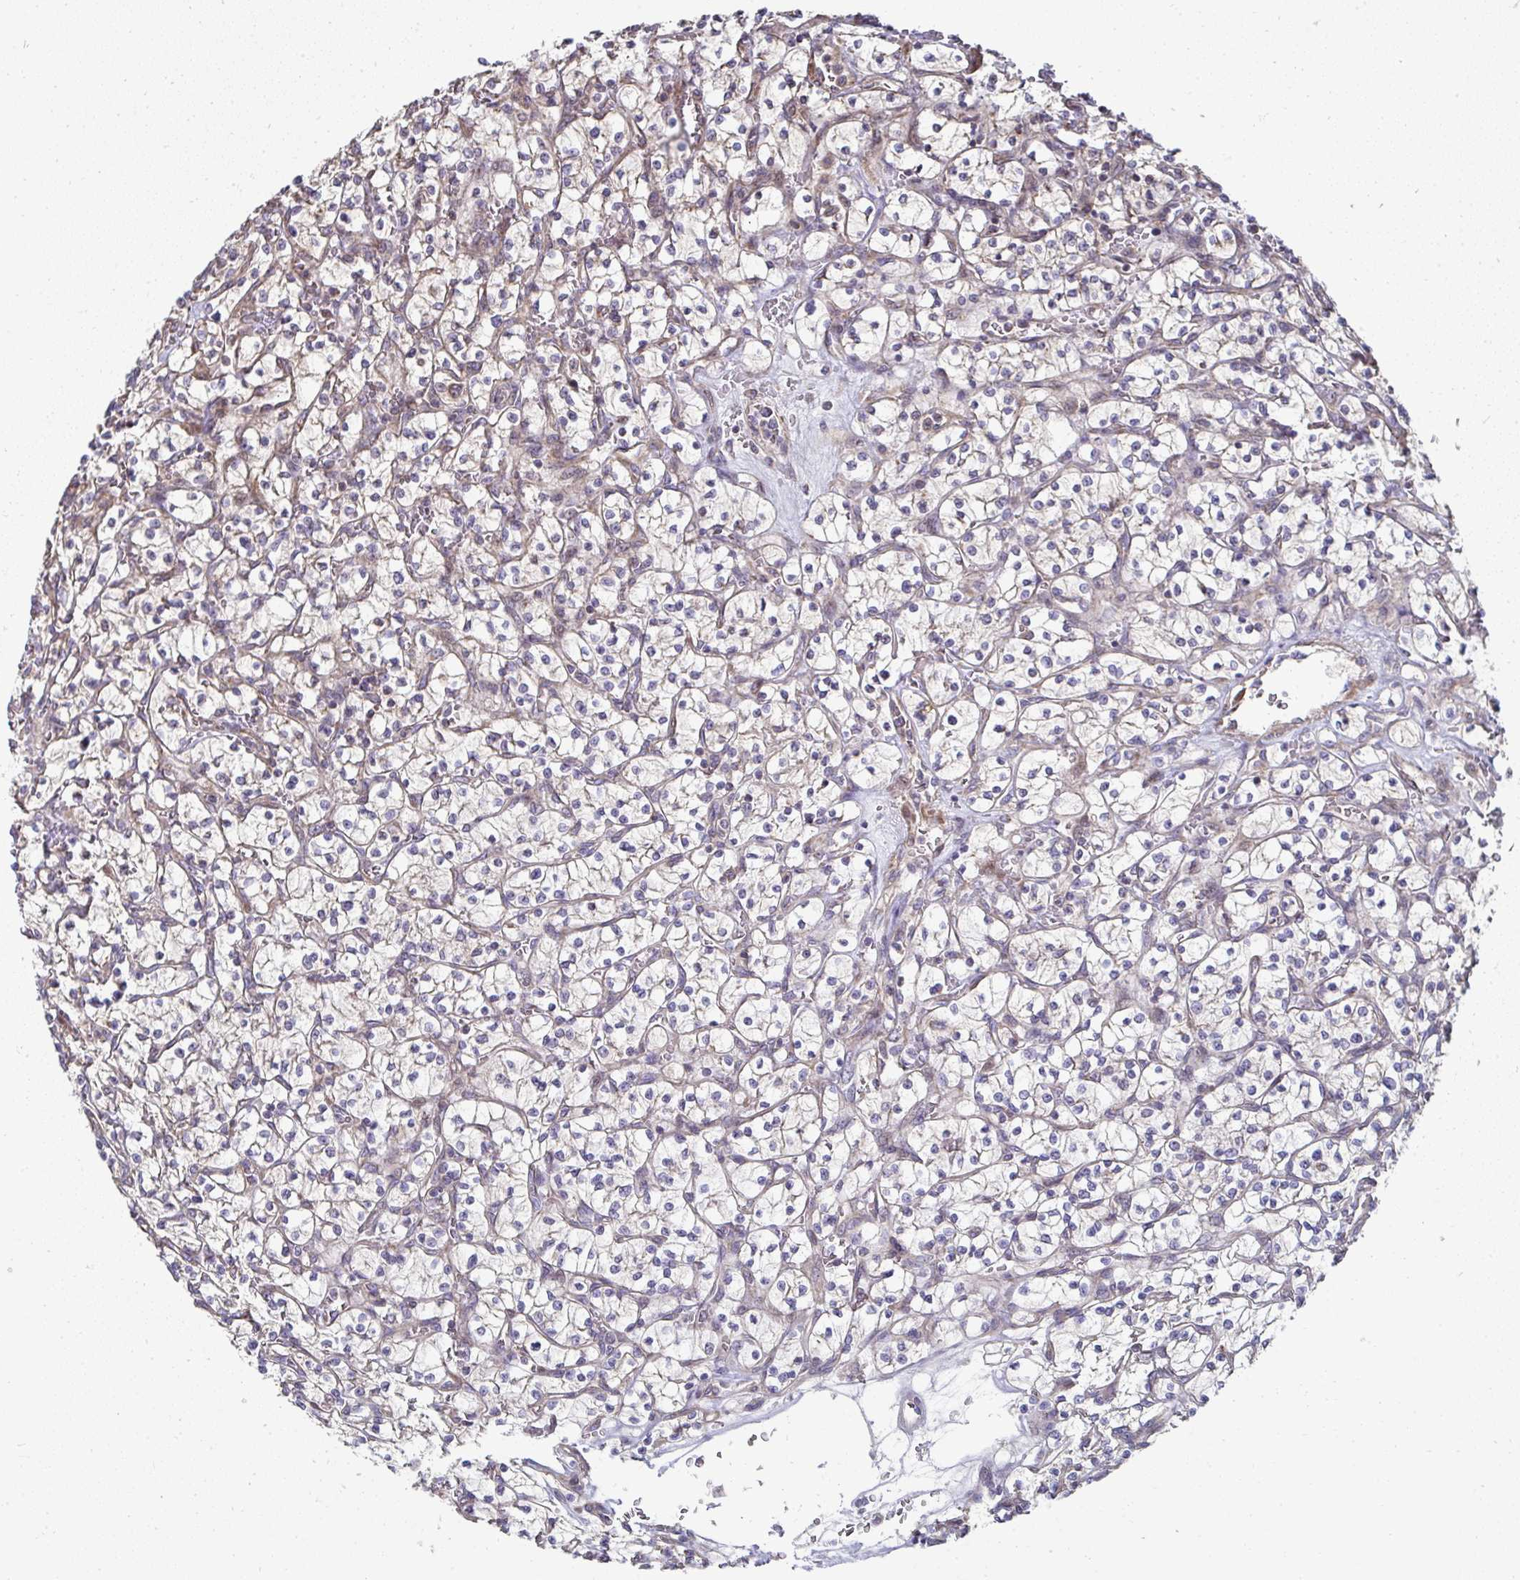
{"staining": {"intensity": "weak", "quantity": "25%-75%", "location": "cytoplasmic/membranous"}, "tissue": "renal cancer", "cell_type": "Tumor cells", "image_type": "cancer", "snomed": [{"axis": "morphology", "description": "Adenocarcinoma, NOS"}, {"axis": "topography", "description": "Kidney"}], "caption": "Immunohistochemistry of renal adenocarcinoma demonstrates low levels of weak cytoplasmic/membranous positivity in approximately 25%-75% of tumor cells.", "gene": "AGTPBP1", "patient": {"sex": "female", "age": 64}}